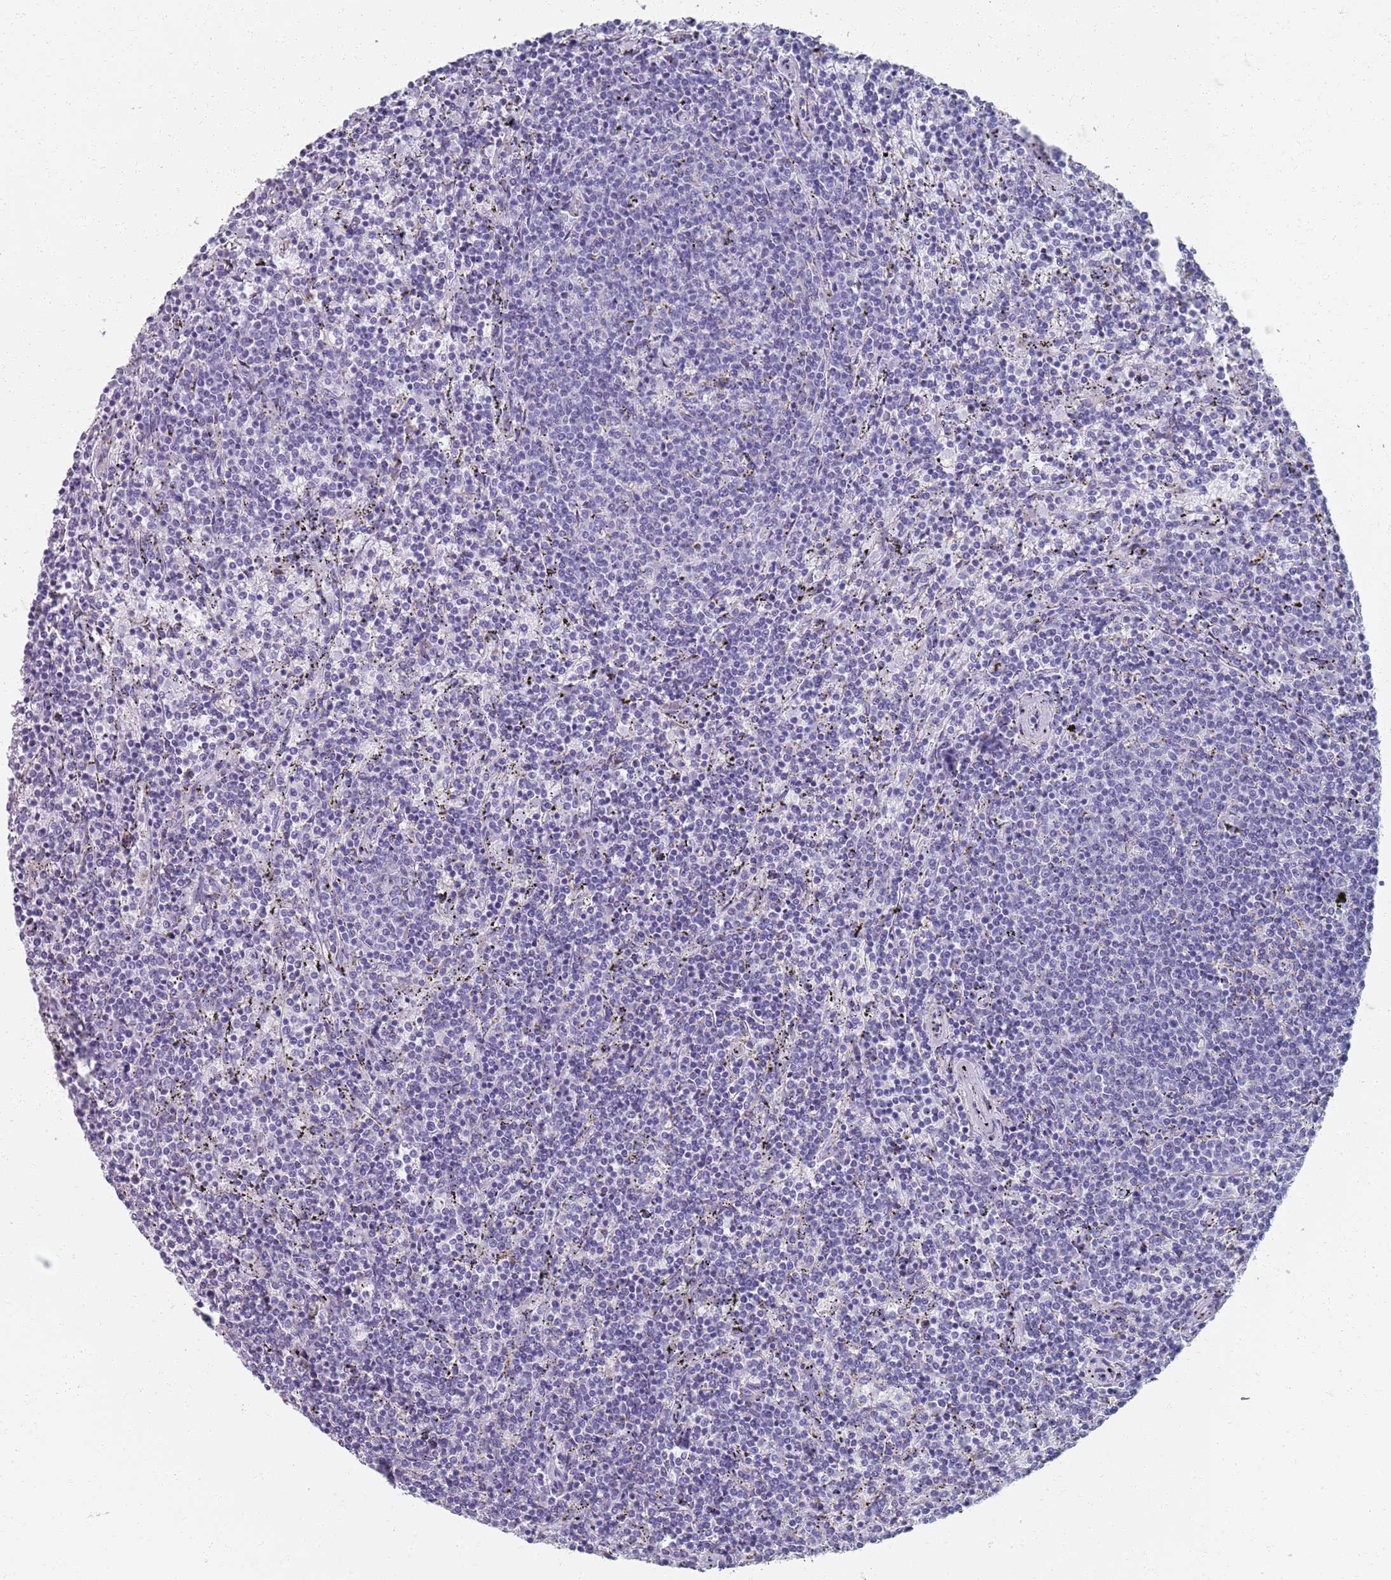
{"staining": {"intensity": "negative", "quantity": "none", "location": "none"}, "tissue": "lymphoma", "cell_type": "Tumor cells", "image_type": "cancer", "snomed": [{"axis": "morphology", "description": "Malignant lymphoma, non-Hodgkin's type, Low grade"}, {"axis": "topography", "description": "Spleen"}], "caption": "High power microscopy photomicrograph of an IHC image of lymphoma, revealing no significant expression in tumor cells. (Brightfield microscopy of DAB immunohistochemistry at high magnification).", "gene": "PLOD1", "patient": {"sex": "female", "age": 50}}